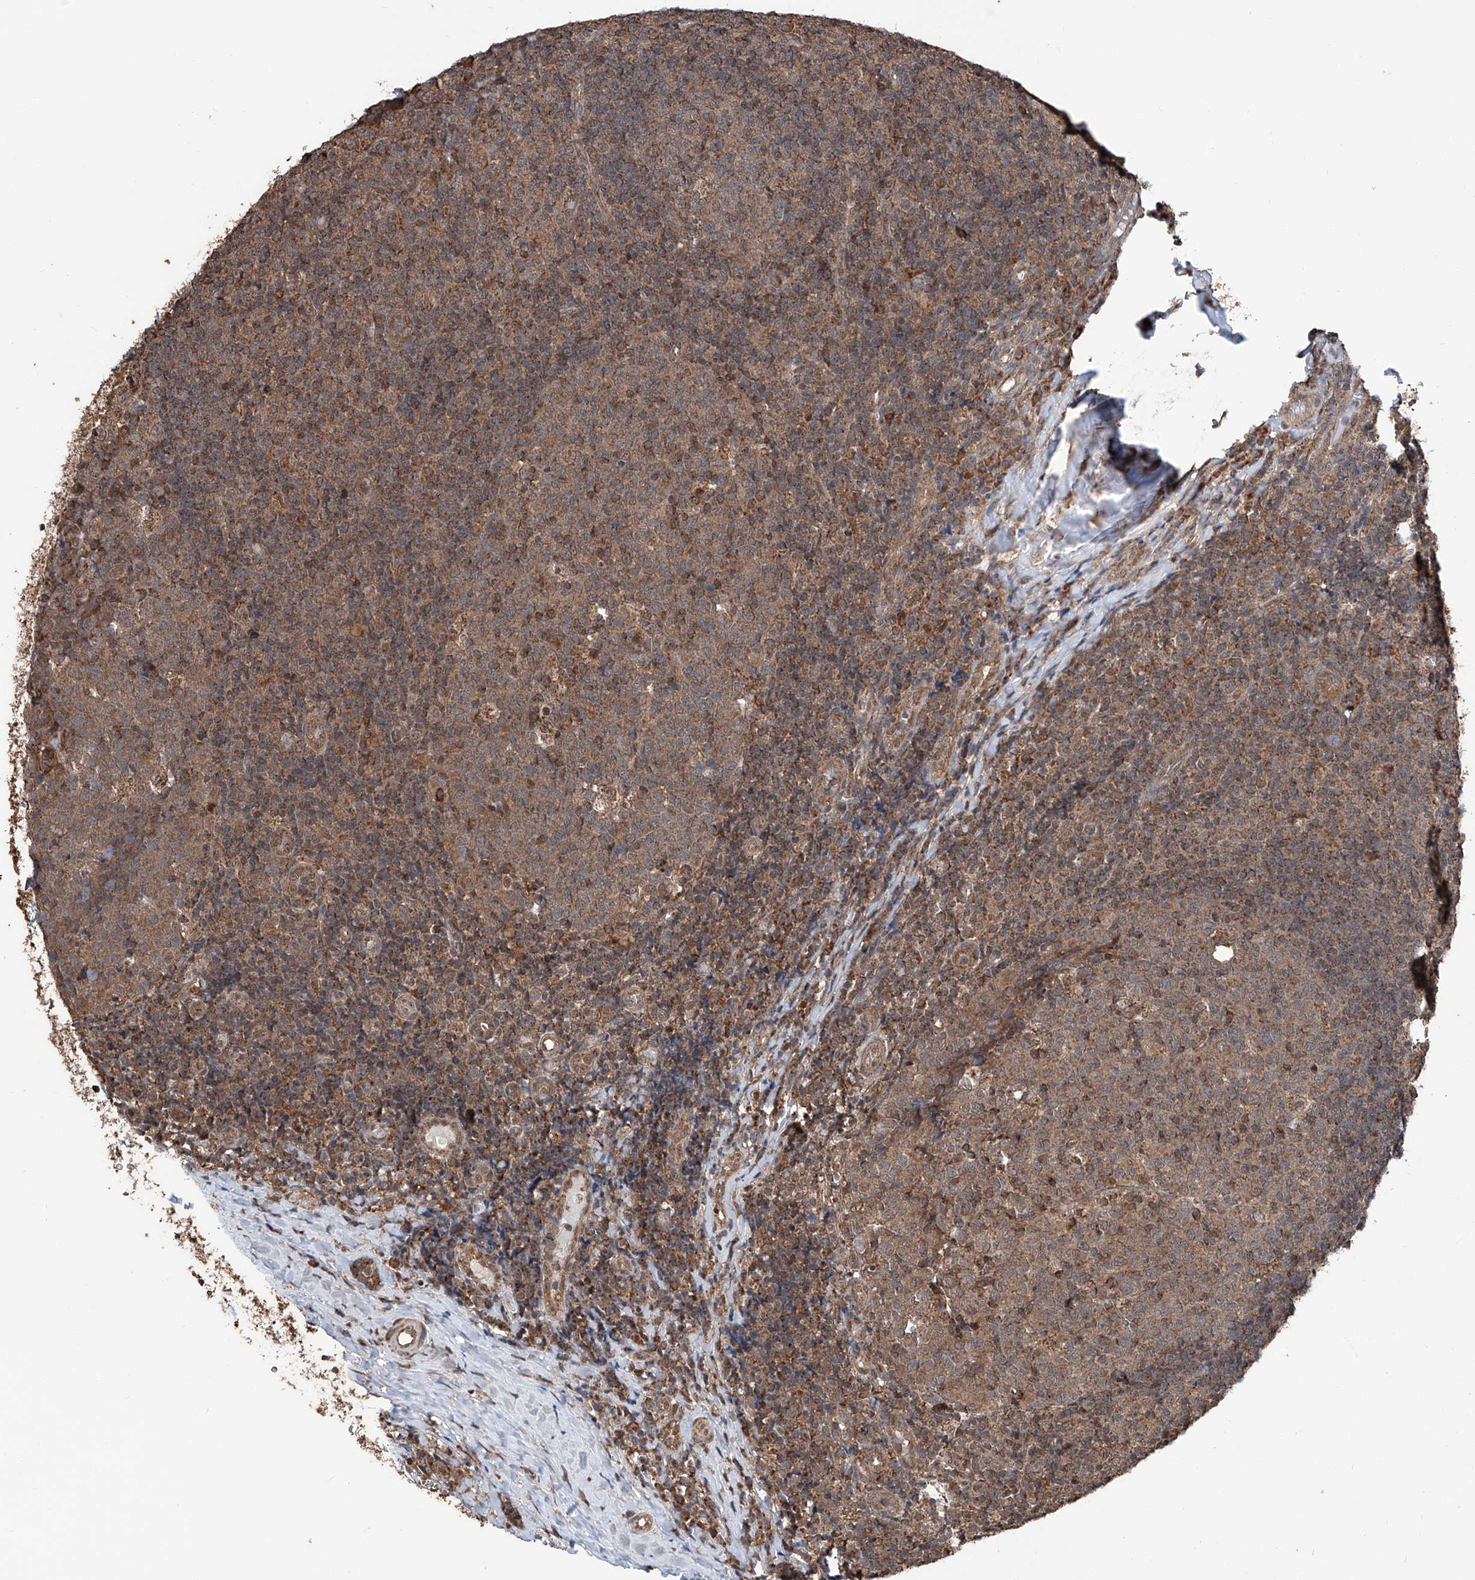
{"staining": {"intensity": "moderate", "quantity": ">75%", "location": "cytoplasmic/membranous"}, "tissue": "tonsil", "cell_type": "Germinal center cells", "image_type": "normal", "snomed": [{"axis": "morphology", "description": "Normal tissue, NOS"}, {"axis": "topography", "description": "Tonsil"}], "caption": "Moderate cytoplasmic/membranous protein positivity is seen in about >75% of germinal center cells in tonsil. (brown staining indicates protein expression, while blue staining denotes nuclei).", "gene": "ZNF445", "patient": {"sex": "female", "age": 19}}